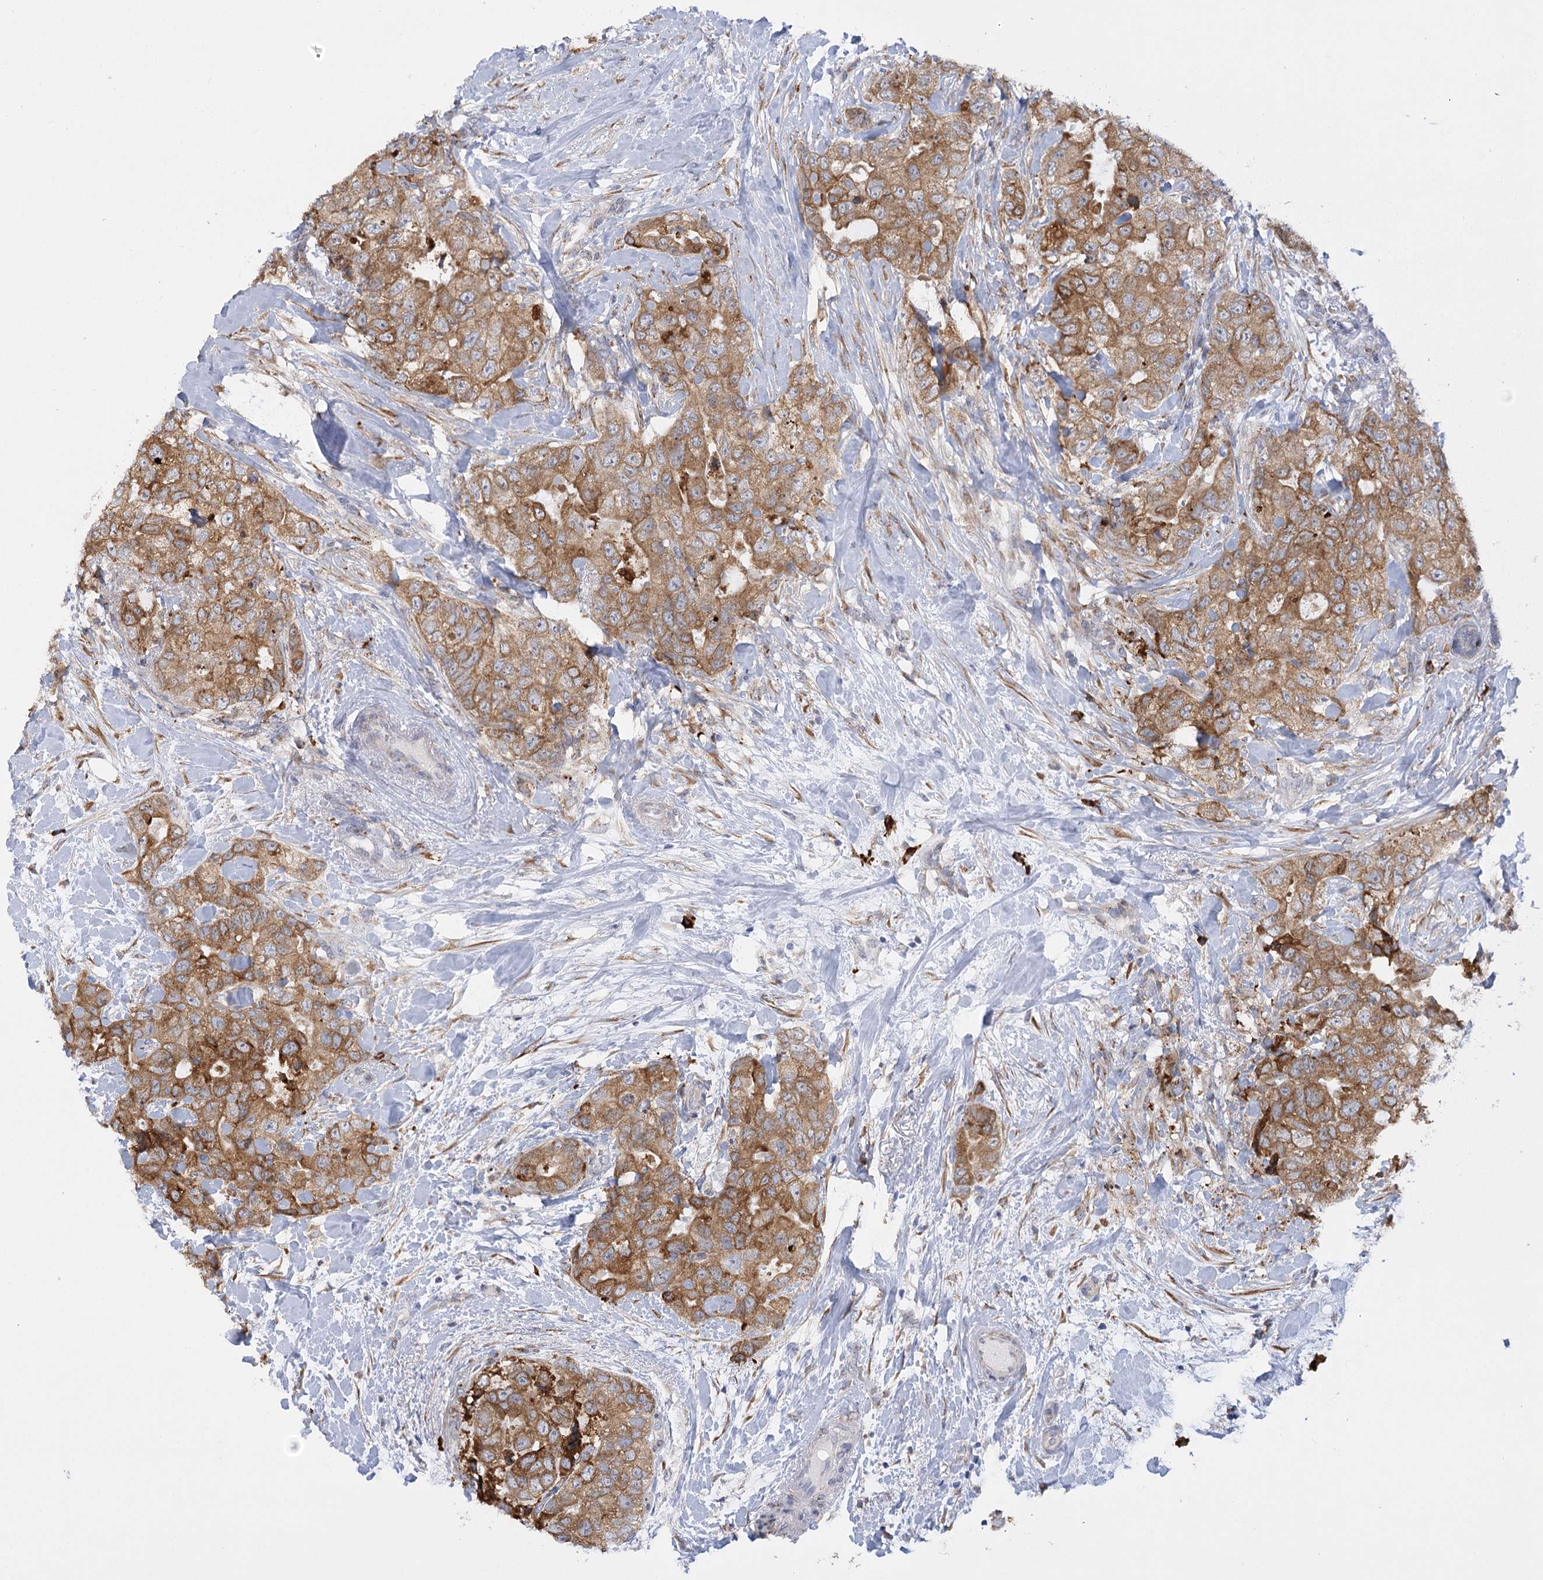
{"staining": {"intensity": "moderate", "quantity": ">75%", "location": "cytoplasmic/membranous"}, "tissue": "breast cancer", "cell_type": "Tumor cells", "image_type": "cancer", "snomed": [{"axis": "morphology", "description": "Duct carcinoma"}, {"axis": "topography", "description": "Breast"}], "caption": "Breast cancer stained for a protein (brown) shows moderate cytoplasmic/membranous positive positivity in about >75% of tumor cells.", "gene": "NCKAP5", "patient": {"sex": "female", "age": 62}}